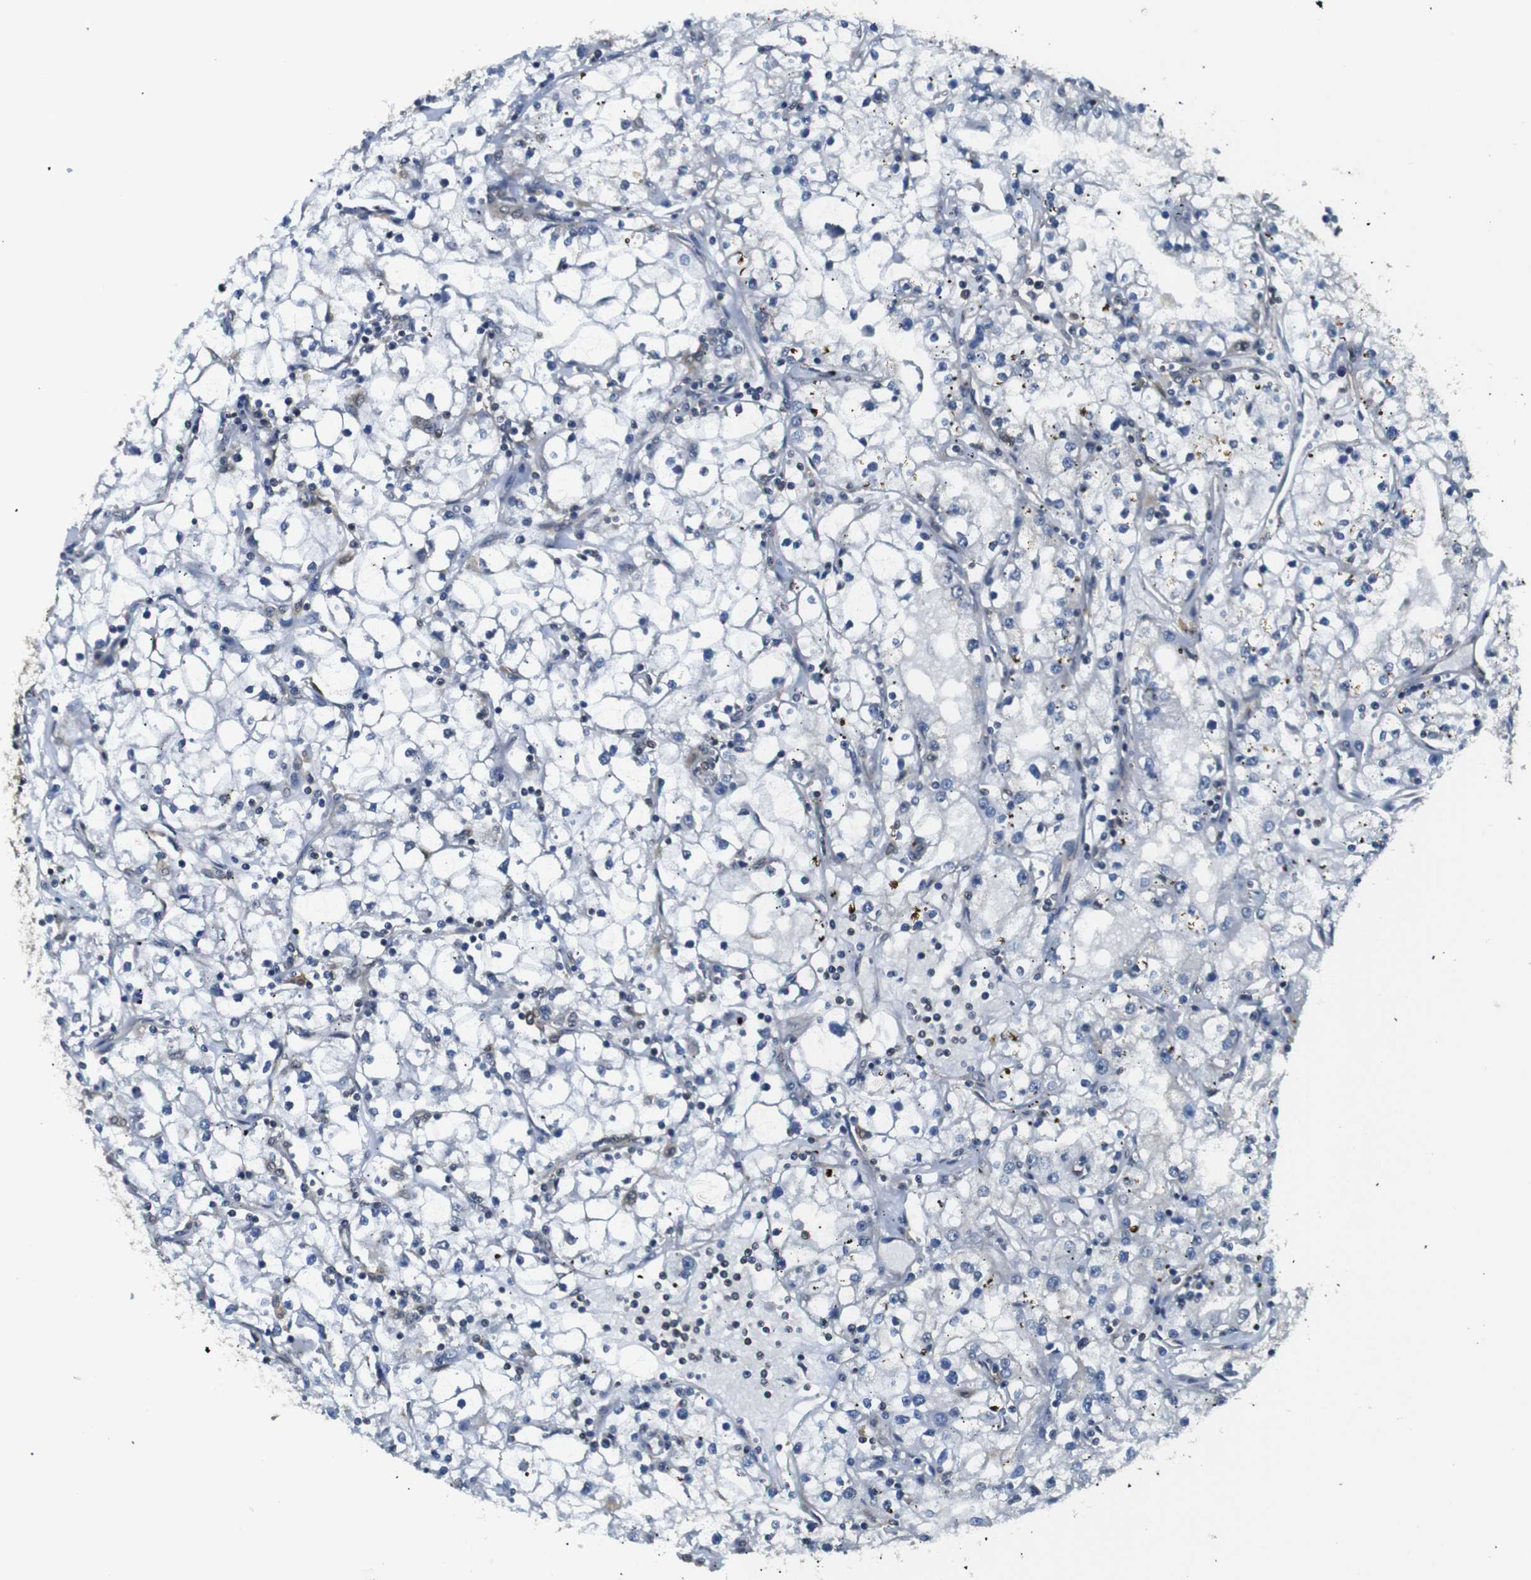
{"staining": {"intensity": "negative", "quantity": "none", "location": "none"}, "tissue": "renal cancer", "cell_type": "Tumor cells", "image_type": "cancer", "snomed": [{"axis": "morphology", "description": "Adenocarcinoma, NOS"}, {"axis": "topography", "description": "Kidney"}], "caption": "The image displays no significant expression in tumor cells of renal adenocarcinoma.", "gene": "UBXN1", "patient": {"sex": "male", "age": 56}}